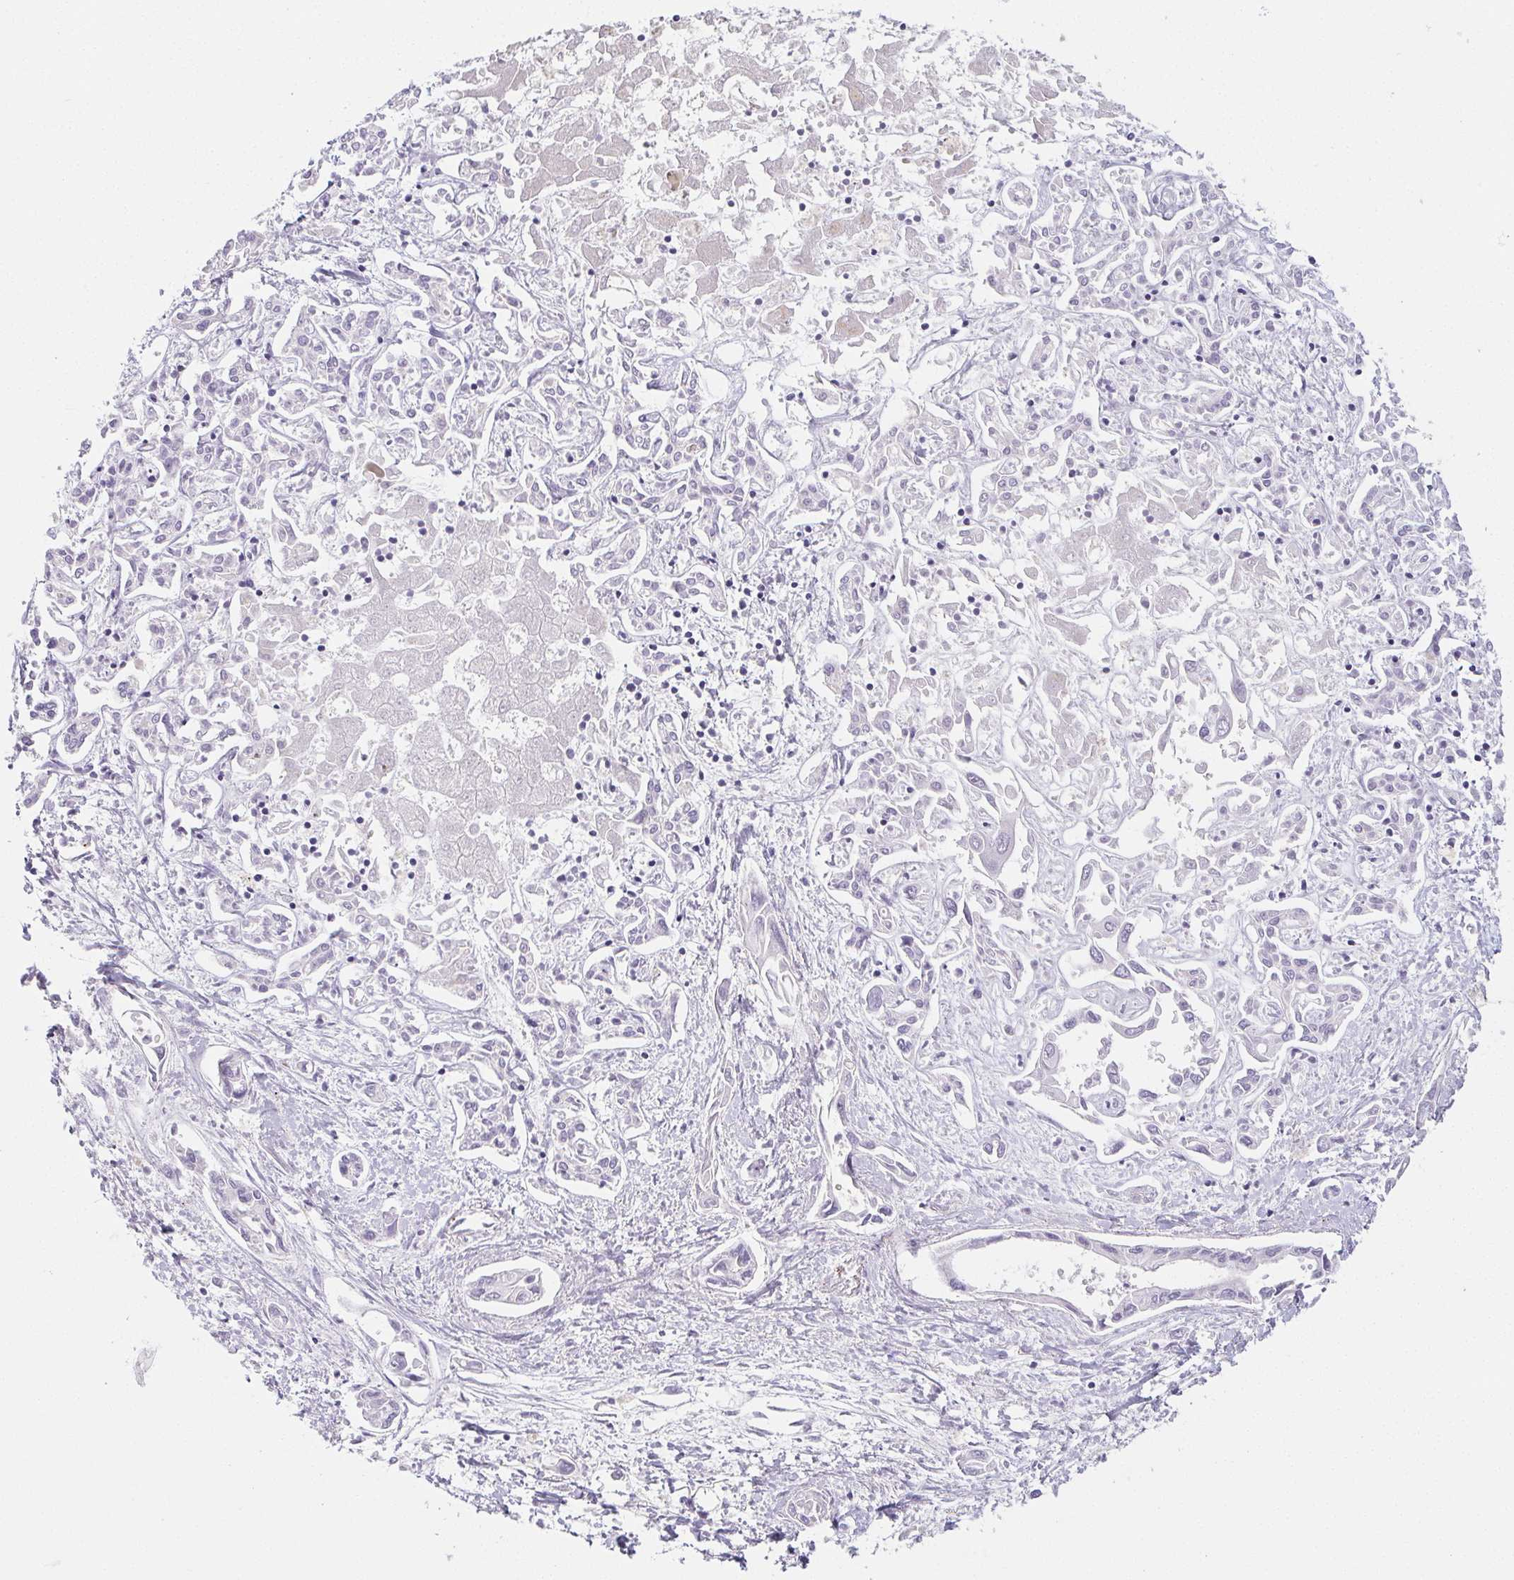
{"staining": {"intensity": "negative", "quantity": "none", "location": "none"}, "tissue": "liver cancer", "cell_type": "Tumor cells", "image_type": "cancer", "snomed": [{"axis": "morphology", "description": "Cholangiocarcinoma"}, {"axis": "topography", "description": "Liver"}], "caption": "Protein analysis of liver cancer exhibits no significant expression in tumor cells.", "gene": "VTN", "patient": {"sex": "female", "age": 64}}